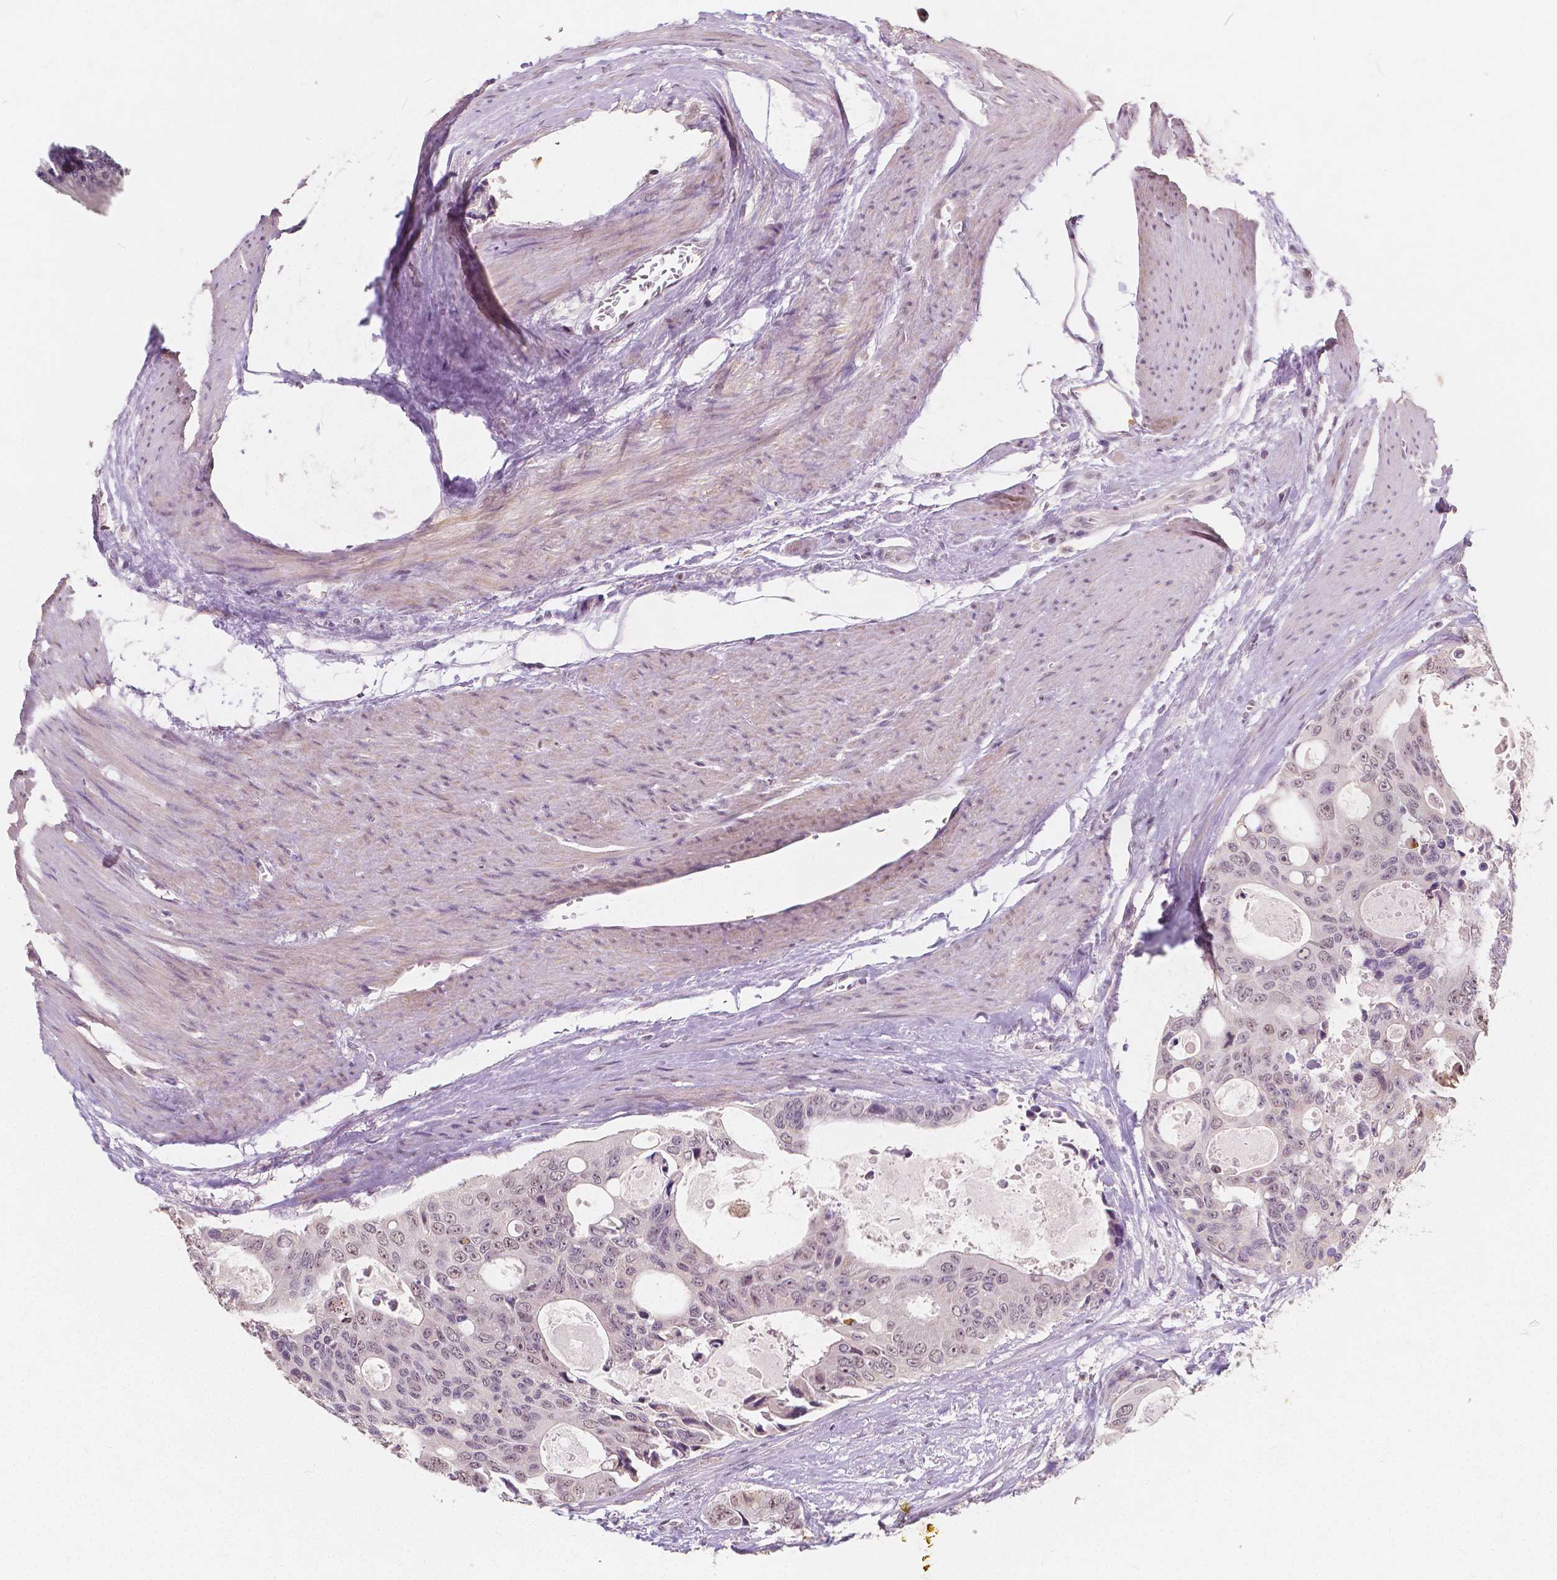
{"staining": {"intensity": "weak", "quantity": "<25%", "location": "nuclear"}, "tissue": "colorectal cancer", "cell_type": "Tumor cells", "image_type": "cancer", "snomed": [{"axis": "morphology", "description": "Adenocarcinoma, NOS"}, {"axis": "topography", "description": "Rectum"}], "caption": "IHC of colorectal cancer (adenocarcinoma) shows no expression in tumor cells.", "gene": "NOLC1", "patient": {"sex": "male", "age": 76}}